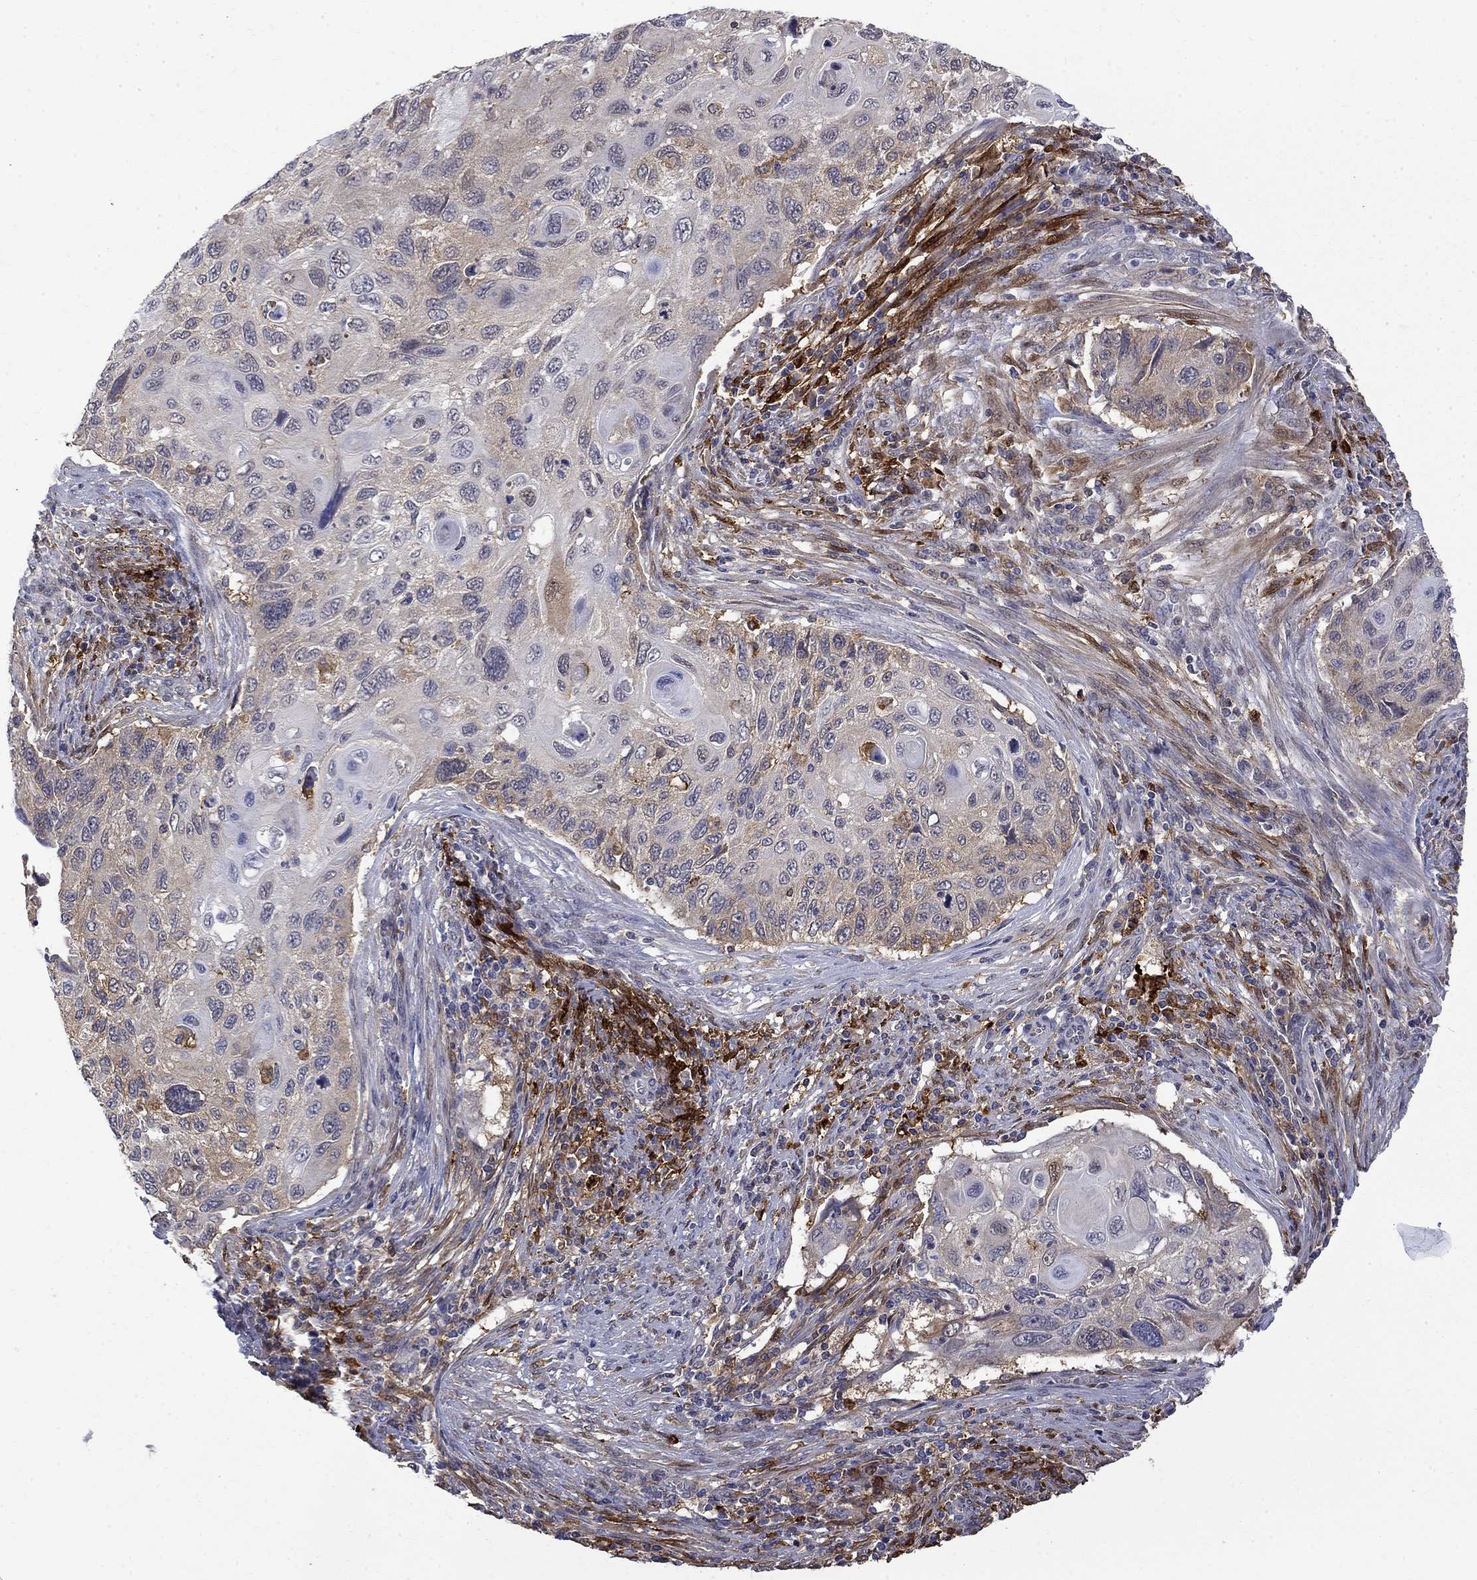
{"staining": {"intensity": "moderate", "quantity": "<25%", "location": "cytoplasmic/membranous"}, "tissue": "cervical cancer", "cell_type": "Tumor cells", "image_type": "cancer", "snomed": [{"axis": "morphology", "description": "Squamous cell carcinoma, NOS"}, {"axis": "topography", "description": "Cervix"}], "caption": "Cervical cancer (squamous cell carcinoma) stained with IHC reveals moderate cytoplasmic/membranous expression in about <25% of tumor cells.", "gene": "PCBP3", "patient": {"sex": "female", "age": 70}}